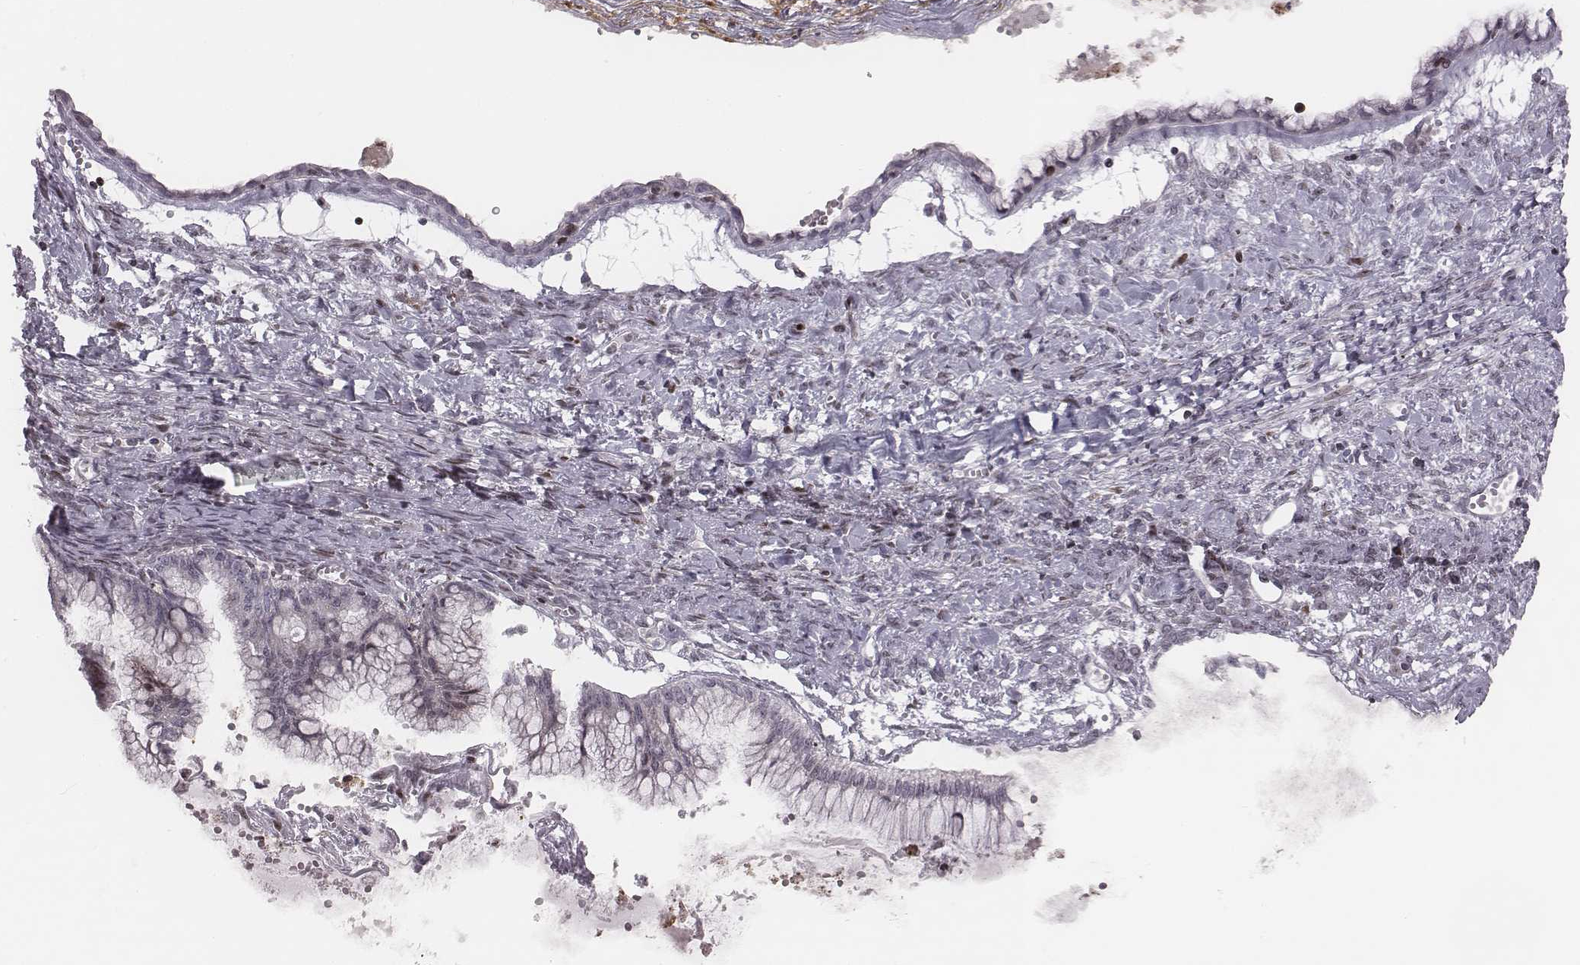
{"staining": {"intensity": "negative", "quantity": "none", "location": "none"}, "tissue": "ovarian cancer", "cell_type": "Tumor cells", "image_type": "cancer", "snomed": [{"axis": "morphology", "description": "Cystadenocarcinoma, mucinous, NOS"}, {"axis": "topography", "description": "Ovary"}], "caption": "Tumor cells are negative for brown protein staining in ovarian cancer.", "gene": "NDC1", "patient": {"sex": "female", "age": 67}}